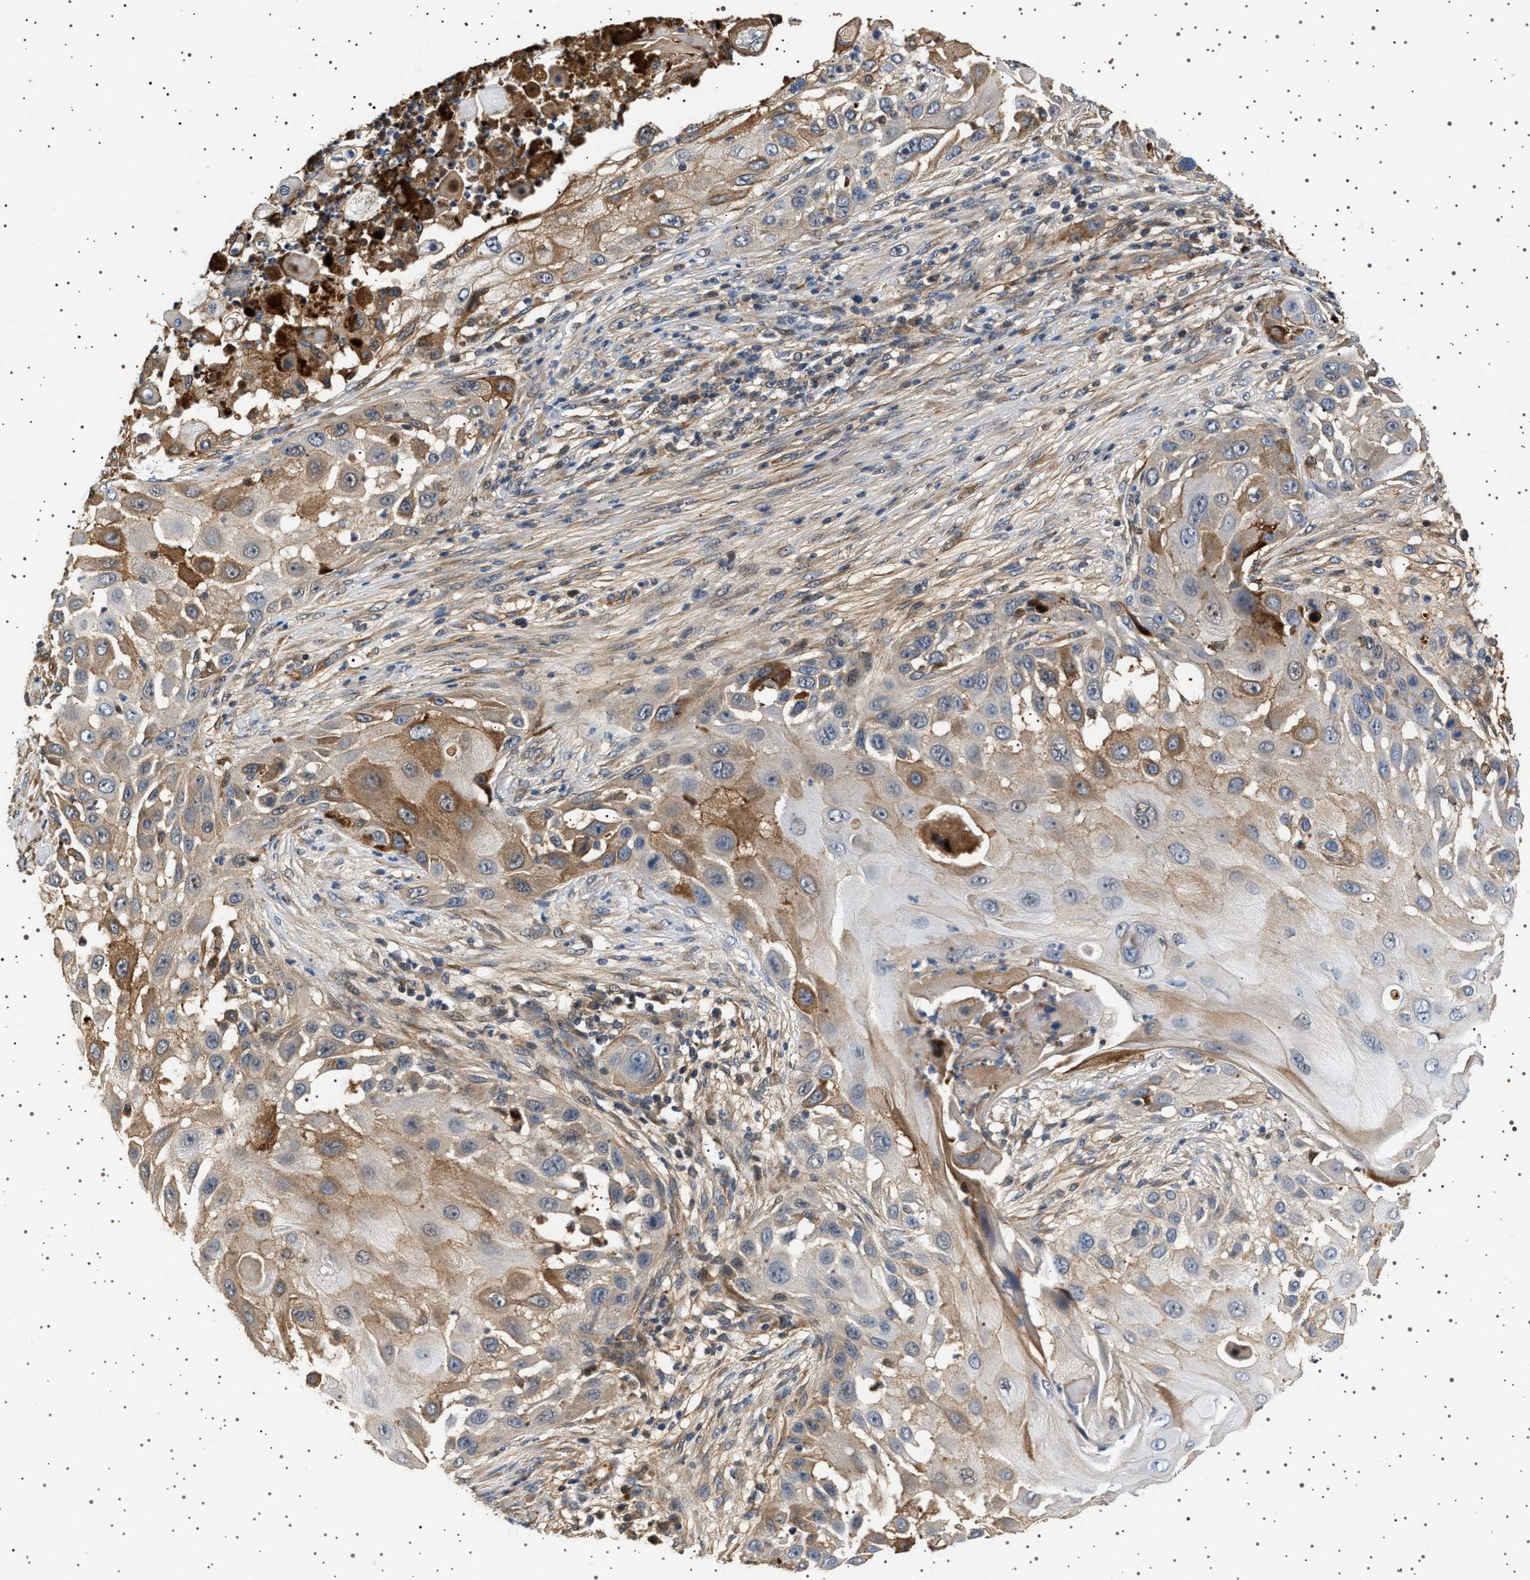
{"staining": {"intensity": "weak", "quantity": "<25%", "location": "cytoplasmic/membranous"}, "tissue": "skin cancer", "cell_type": "Tumor cells", "image_type": "cancer", "snomed": [{"axis": "morphology", "description": "Squamous cell carcinoma, NOS"}, {"axis": "topography", "description": "Skin"}], "caption": "Protein analysis of skin squamous cell carcinoma displays no significant positivity in tumor cells.", "gene": "FICD", "patient": {"sex": "female", "age": 44}}